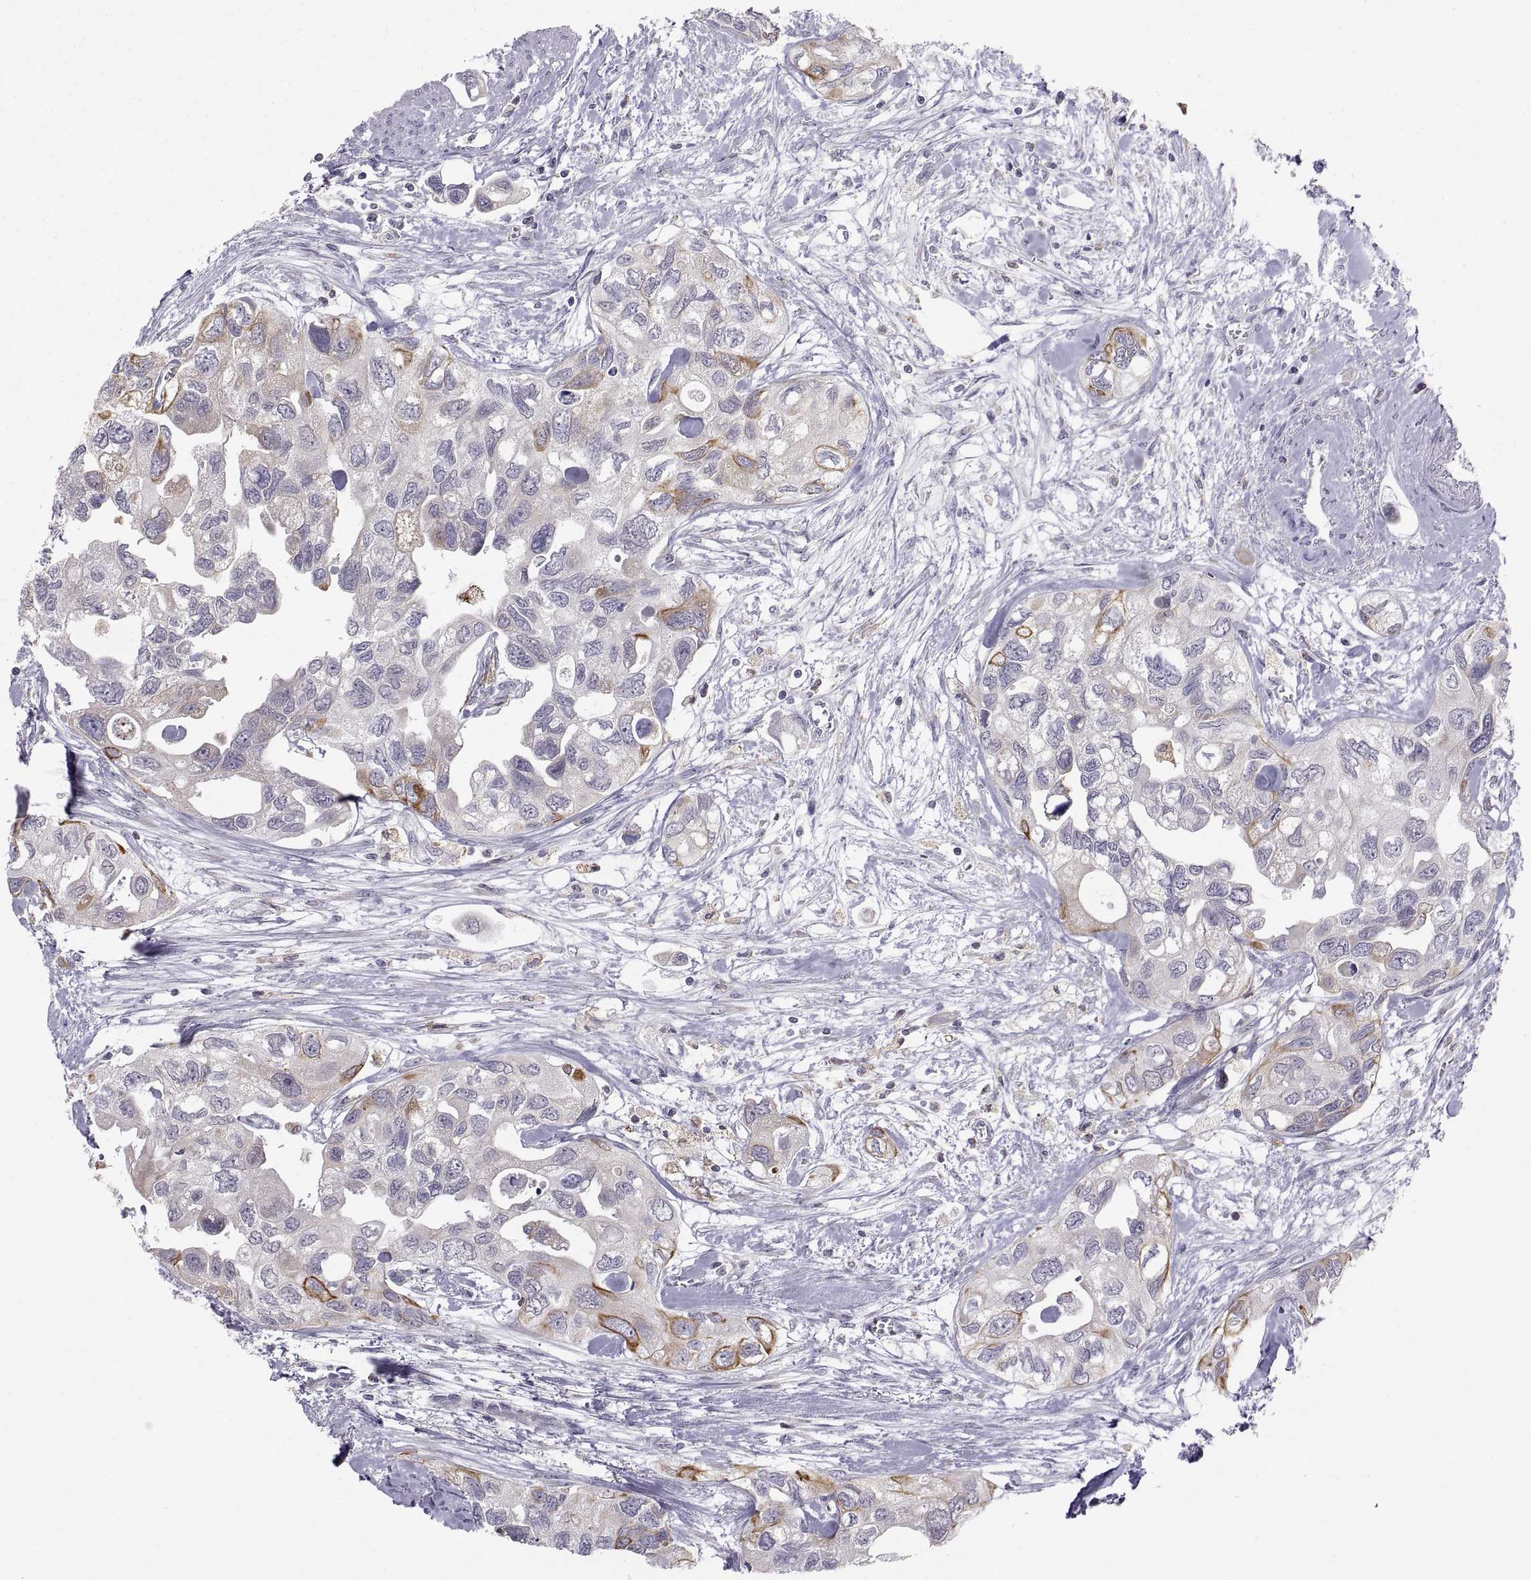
{"staining": {"intensity": "moderate", "quantity": "<25%", "location": "cytoplasmic/membranous"}, "tissue": "urothelial cancer", "cell_type": "Tumor cells", "image_type": "cancer", "snomed": [{"axis": "morphology", "description": "Urothelial carcinoma, High grade"}, {"axis": "topography", "description": "Urinary bladder"}], "caption": "Immunohistochemical staining of human urothelial cancer displays moderate cytoplasmic/membranous protein staining in approximately <25% of tumor cells.", "gene": "ERO1A", "patient": {"sex": "male", "age": 59}}